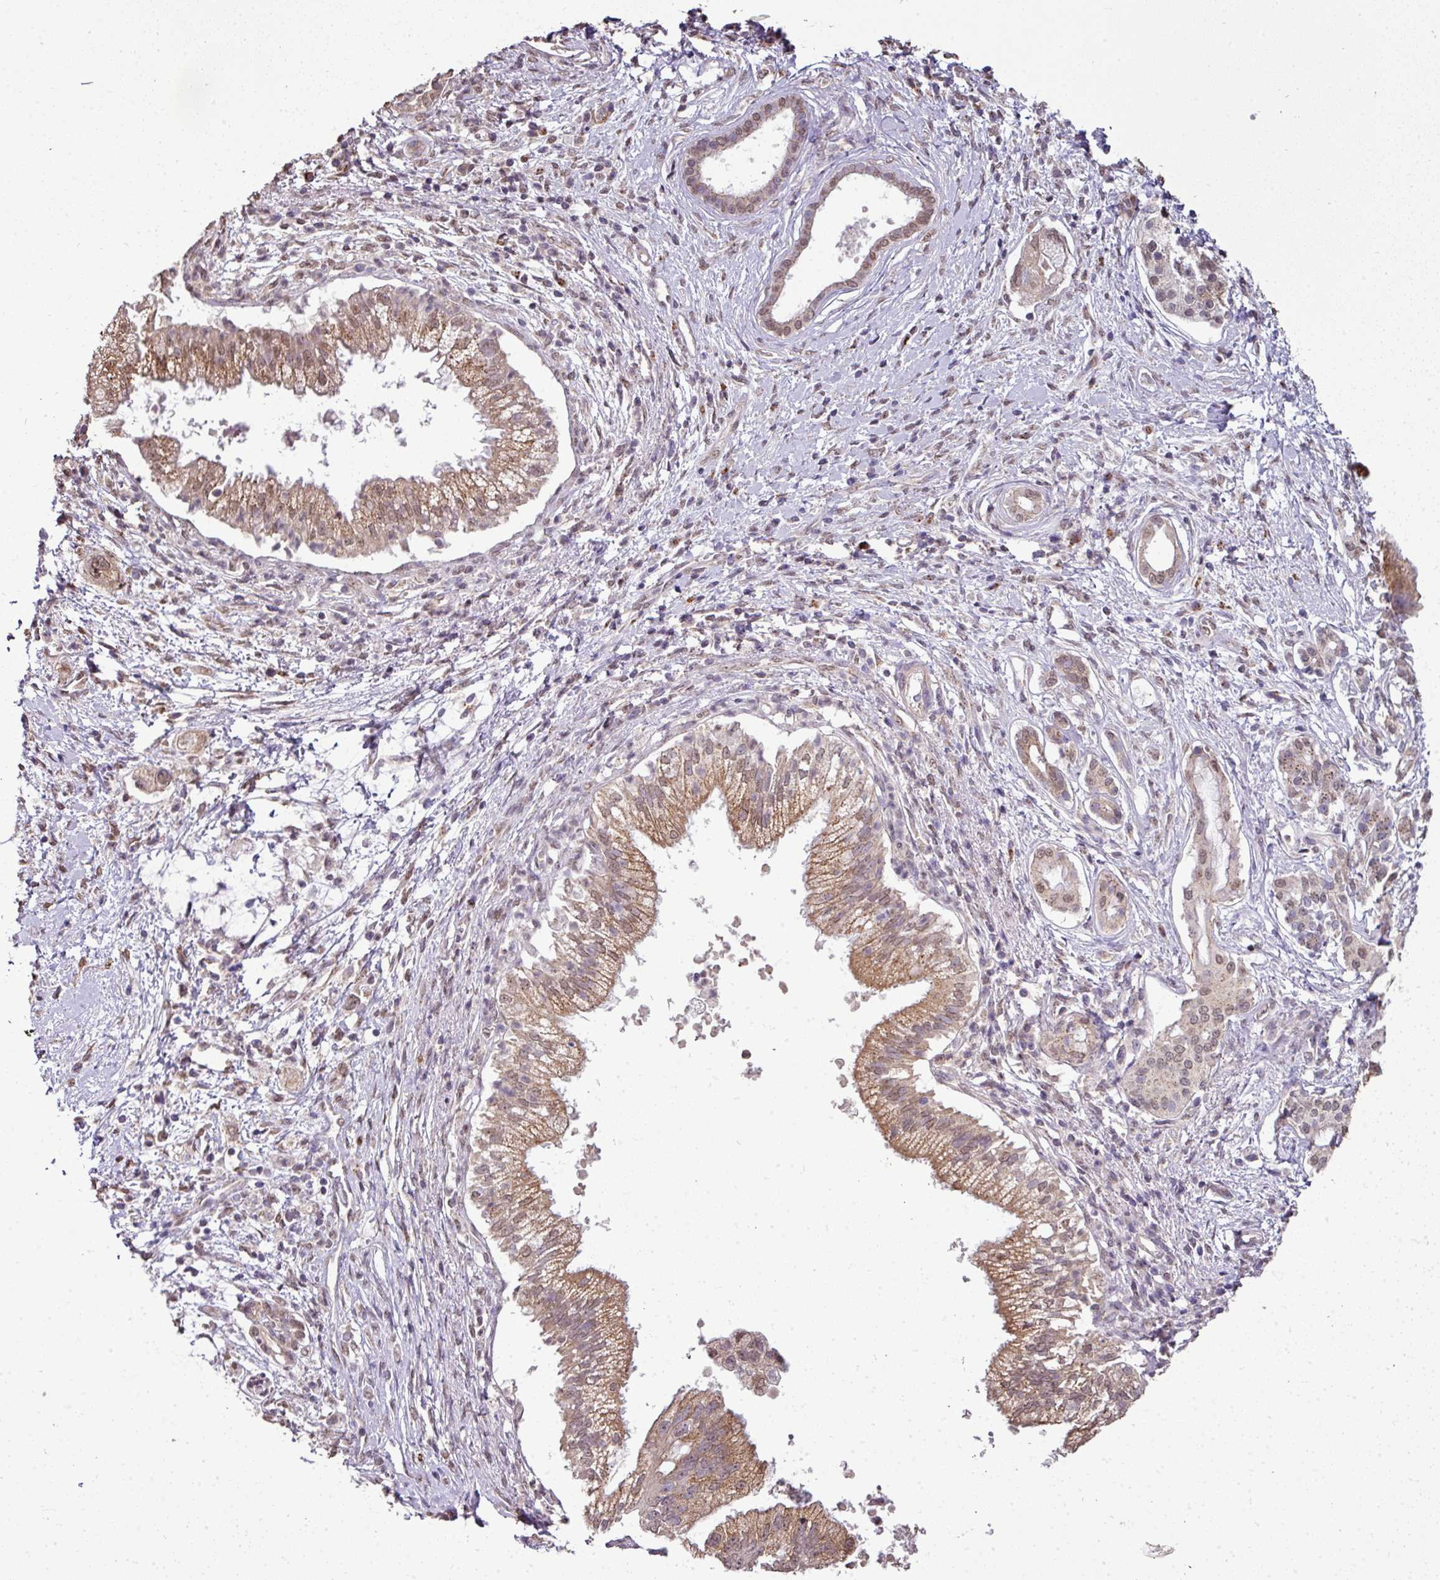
{"staining": {"intensity": "moderate", "quantity": ">75%", "location": "cytoplasmic/membranous"}, "tissue": "pancreatic cancer", "cell_type": "Tumor cells", "image_type": "cancer", "snomed": [{"axis": "morphology", "description": "Adenocarcinoma, NOS"}, {"axis": "topography", "description": "Pancreas"}], "caption": "DAB immunohistochemical staining of pancreatic cancer (adenocarcinoma) demonstrates moderate cytoplasmic/membranous protein expression in approximately >75% of tumor cells. The protein of interest is stained brown, and the nuclei are stained in blue (DAB (3,3'-diaminobenzidine) IHC with brightfield microscopy, high magnification).", "gene": "JPH2", "patient": {"sex": "male", "age": 70}}